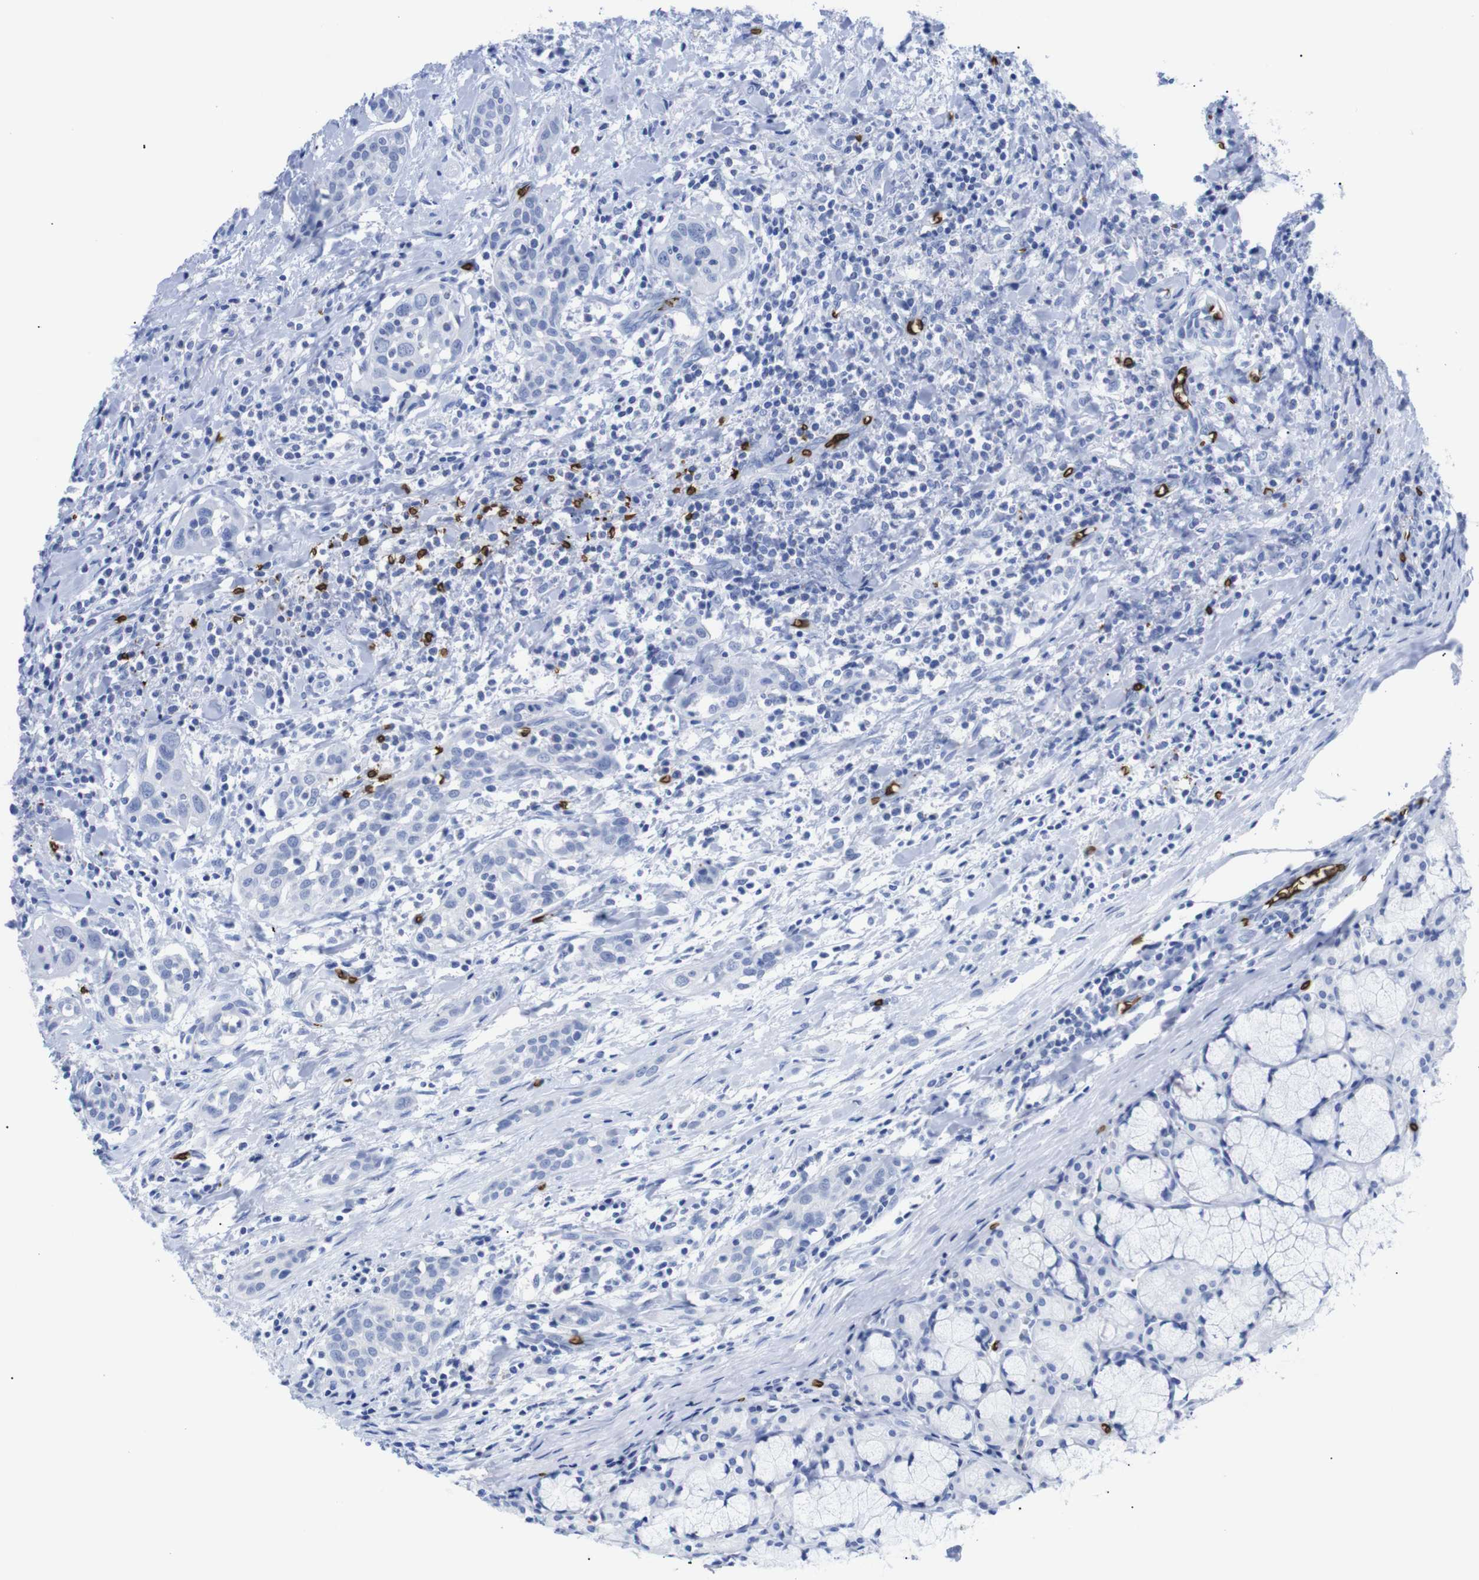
{"staining": {"intensity": "negative", "quantity": "none", "location": "none"}, "tissue": "head and neck cancer", "cell_type": "Tumor cells", "image_type": "cancer", "snomed": [{"axis": "morphology", "description": "Squamous cell carcinoma, NOS"}, {"axis": "topography", "description": "Oral tissue"}, {"axis": "topography", "description": "Head-Neck"}], "caption": "Tumor cells show no significant staining in head and neck squamous cell carcinoma.", "gene": "S1PR2", "patient": {"sex": "female", "age": 50}}